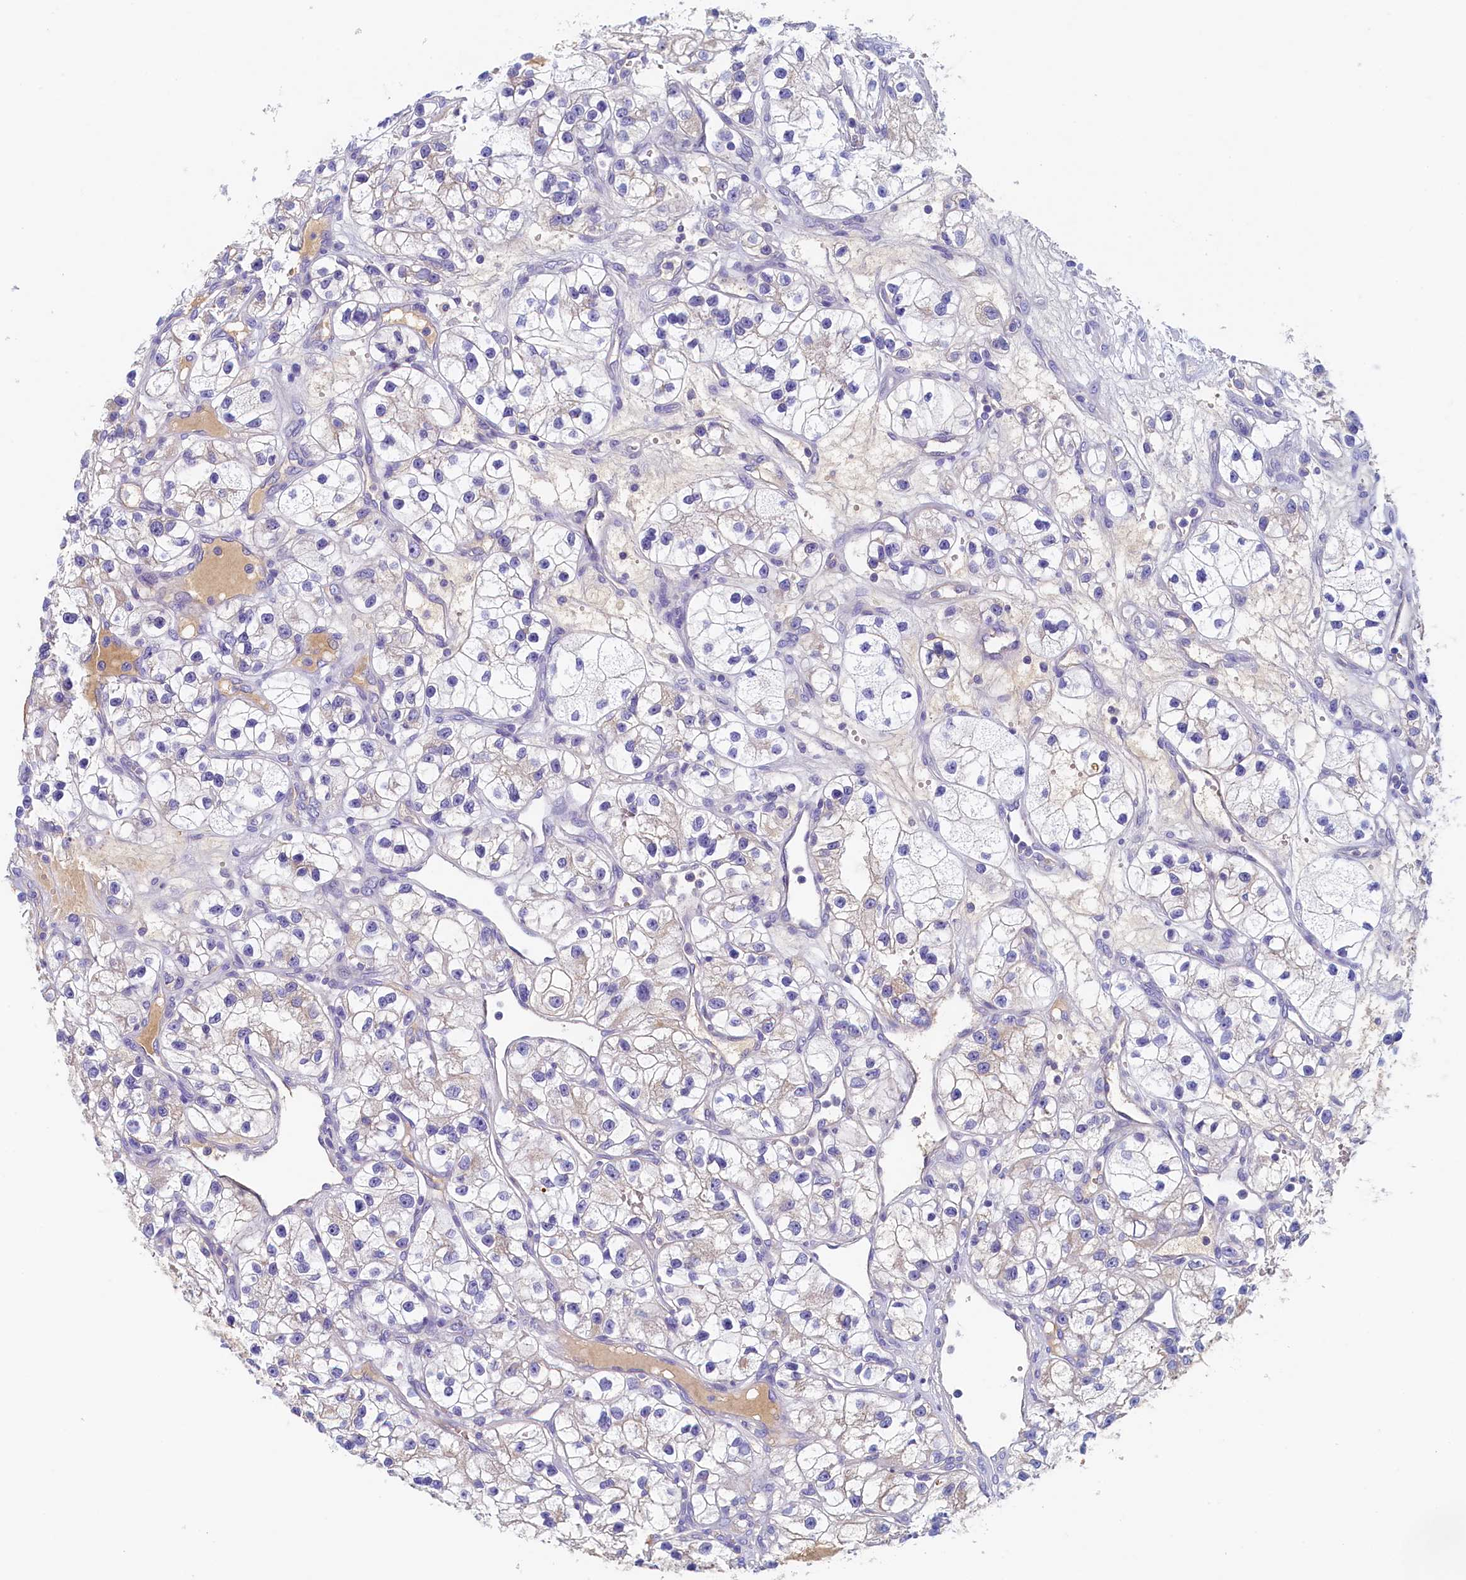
{"staining": {"intensity": "negative", "quantity": "none", "location": "none"}, "tissue": "renal cancer", "cell_type": "Tumor cells", "image_type": "cancer", "snomed": [{"axis": "morphology", "description": "Adenocarcinoma, NOS"}, {"axis": "topography", "description": "Kidney"}], "caption": "A micrograph of renal adenocarcinoma stained for a protein shows no brown staining in tumor cells. (IHC, brightfield microscopy, high magnification).", "gene": "GUCA1C", "patient": {"sex": "female", "age": 57}}